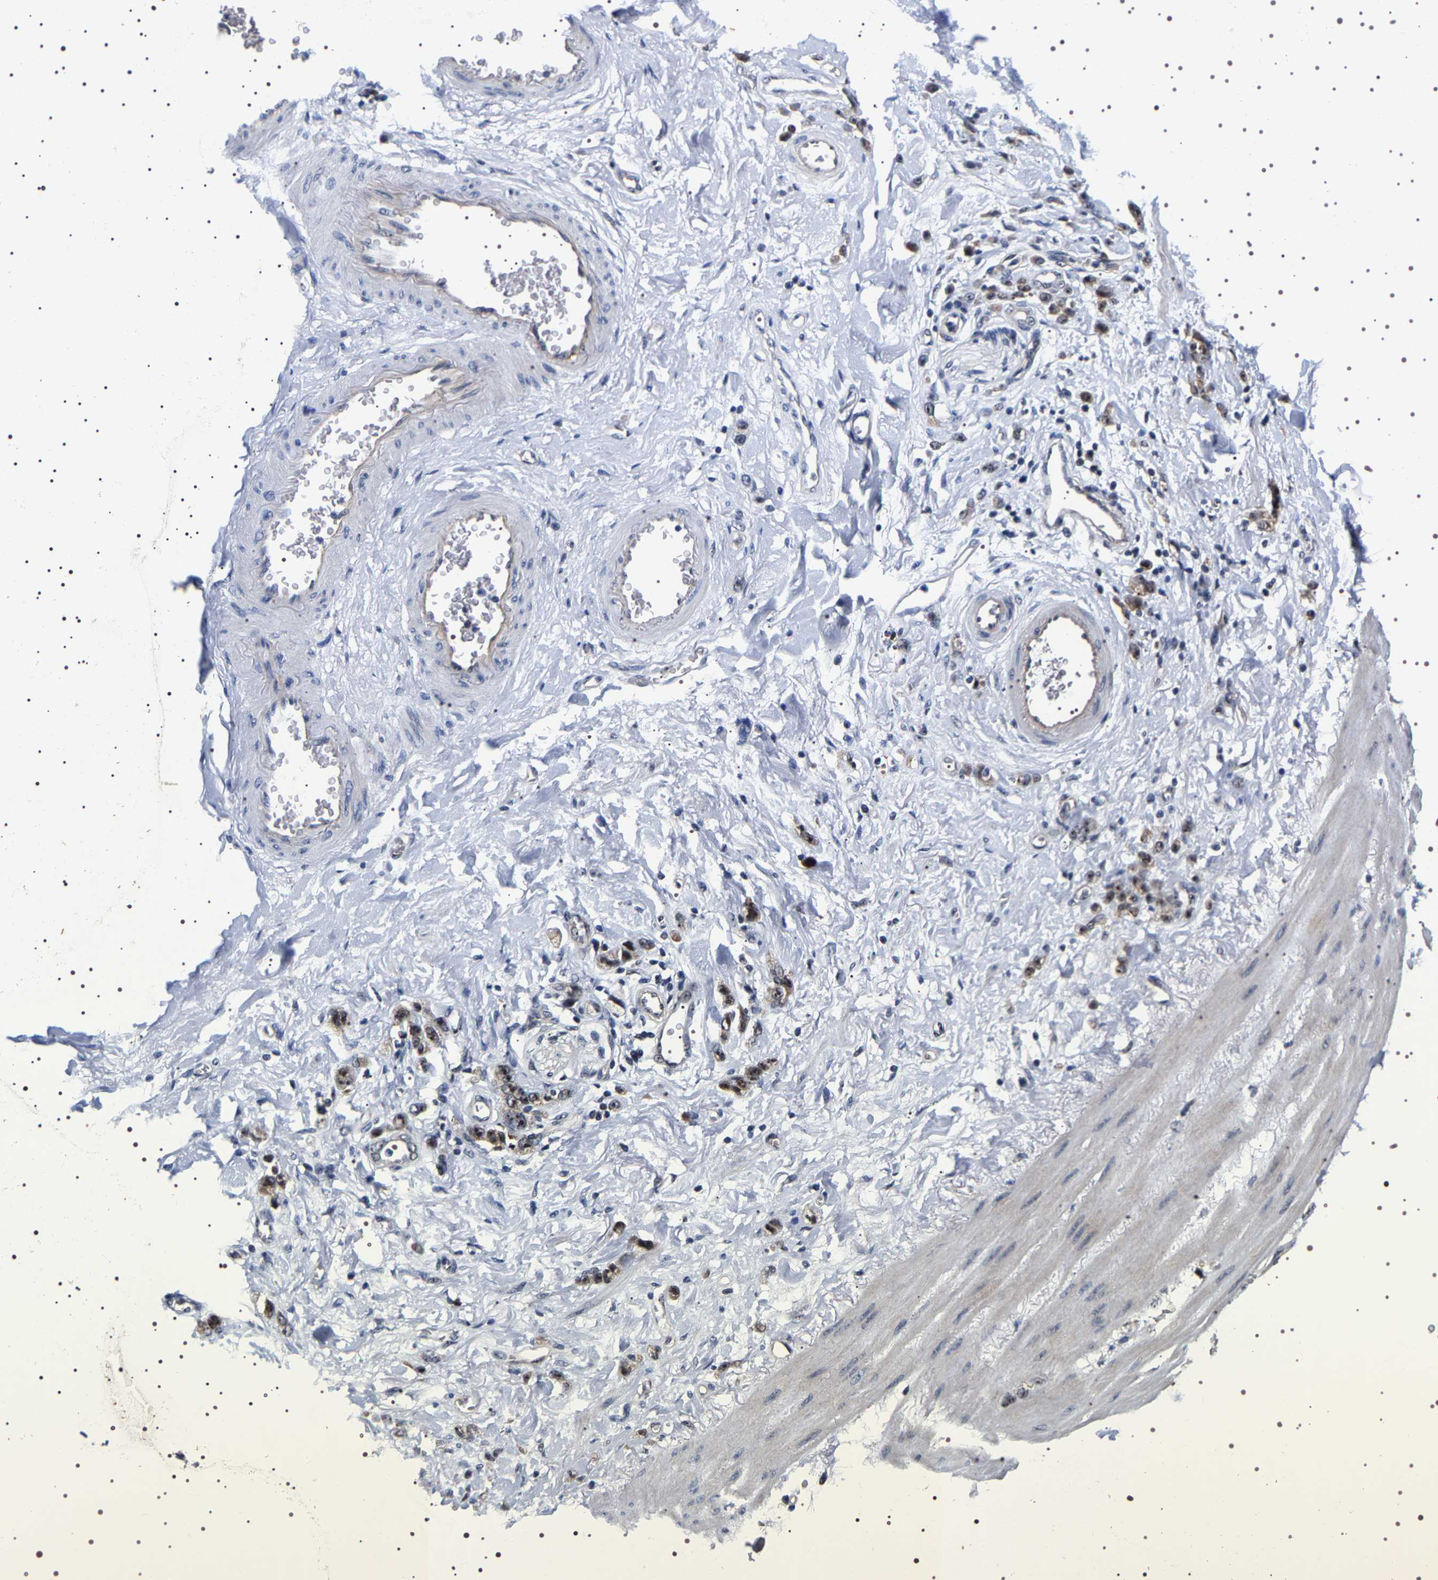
{"staining": {"intensity": "strong", "quantity": "25%-75%", "location": "nuclear"}, "tissue": "stomach cancer", "cell_type": "Tumor cells", "image_type": "cancer", "snomed": [{"axis": "morphology", "description": "Adenocarcinoma, NOS"}, {"axis": "topography", "description": "Stomach"}], "caption": "Immunohistochemical staining of human stomach cancer (adenocarcinoma) demonstrates high levels of strong nuclear positivity in approximately 25%-75% of tumor cells.", "gene": "GNL3", "patient": {"sex": "male", "age": 82}}